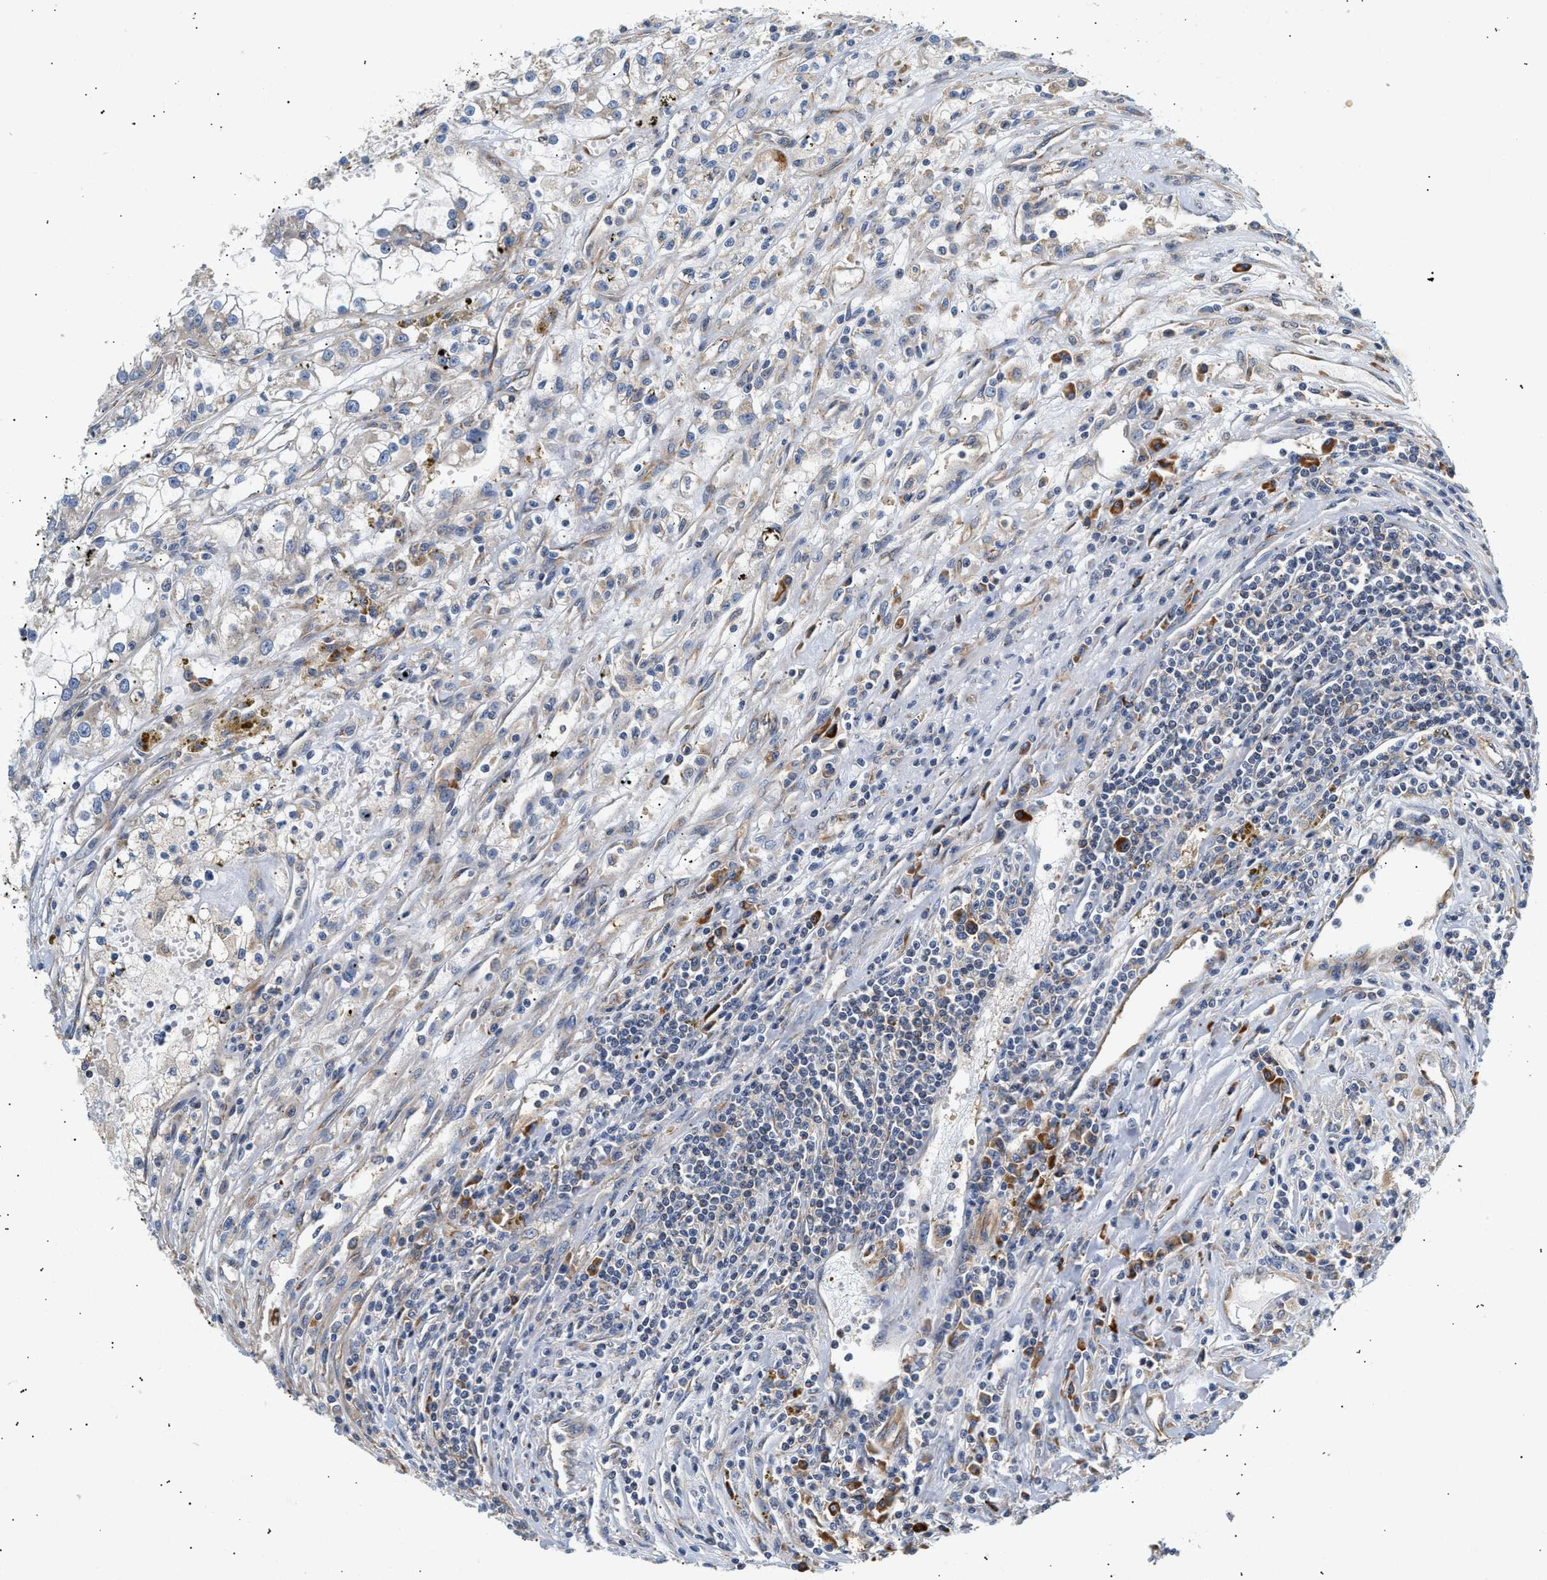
{"staining": {"intensity": "weak", "quantity": "<25%", "location": "cytoplasmic/membranous"}, "tissue": "renal cancer", "cell_type": "Tumor cells", "image_type": "cancer", "snomed": [{"axis": "morphology", "description": "Adenocarcinoma, NOS"}, {"axis": "topography", "description": "Kidney"}], "caption": "This micrograph is of adenocarcinoma (renal) stained with immunohistochemistry (IHC) to label a protein in brown with the nuclei are counter-stained blue. There is no staining in tumor cells. The staining is performed using DAB (3,3'-diaminobenzidine) brown chromogen with nuclei counter-stained in using hematoxylin.", "gene": "IFT74", "patient": {"sex": "female", "age": 52}}